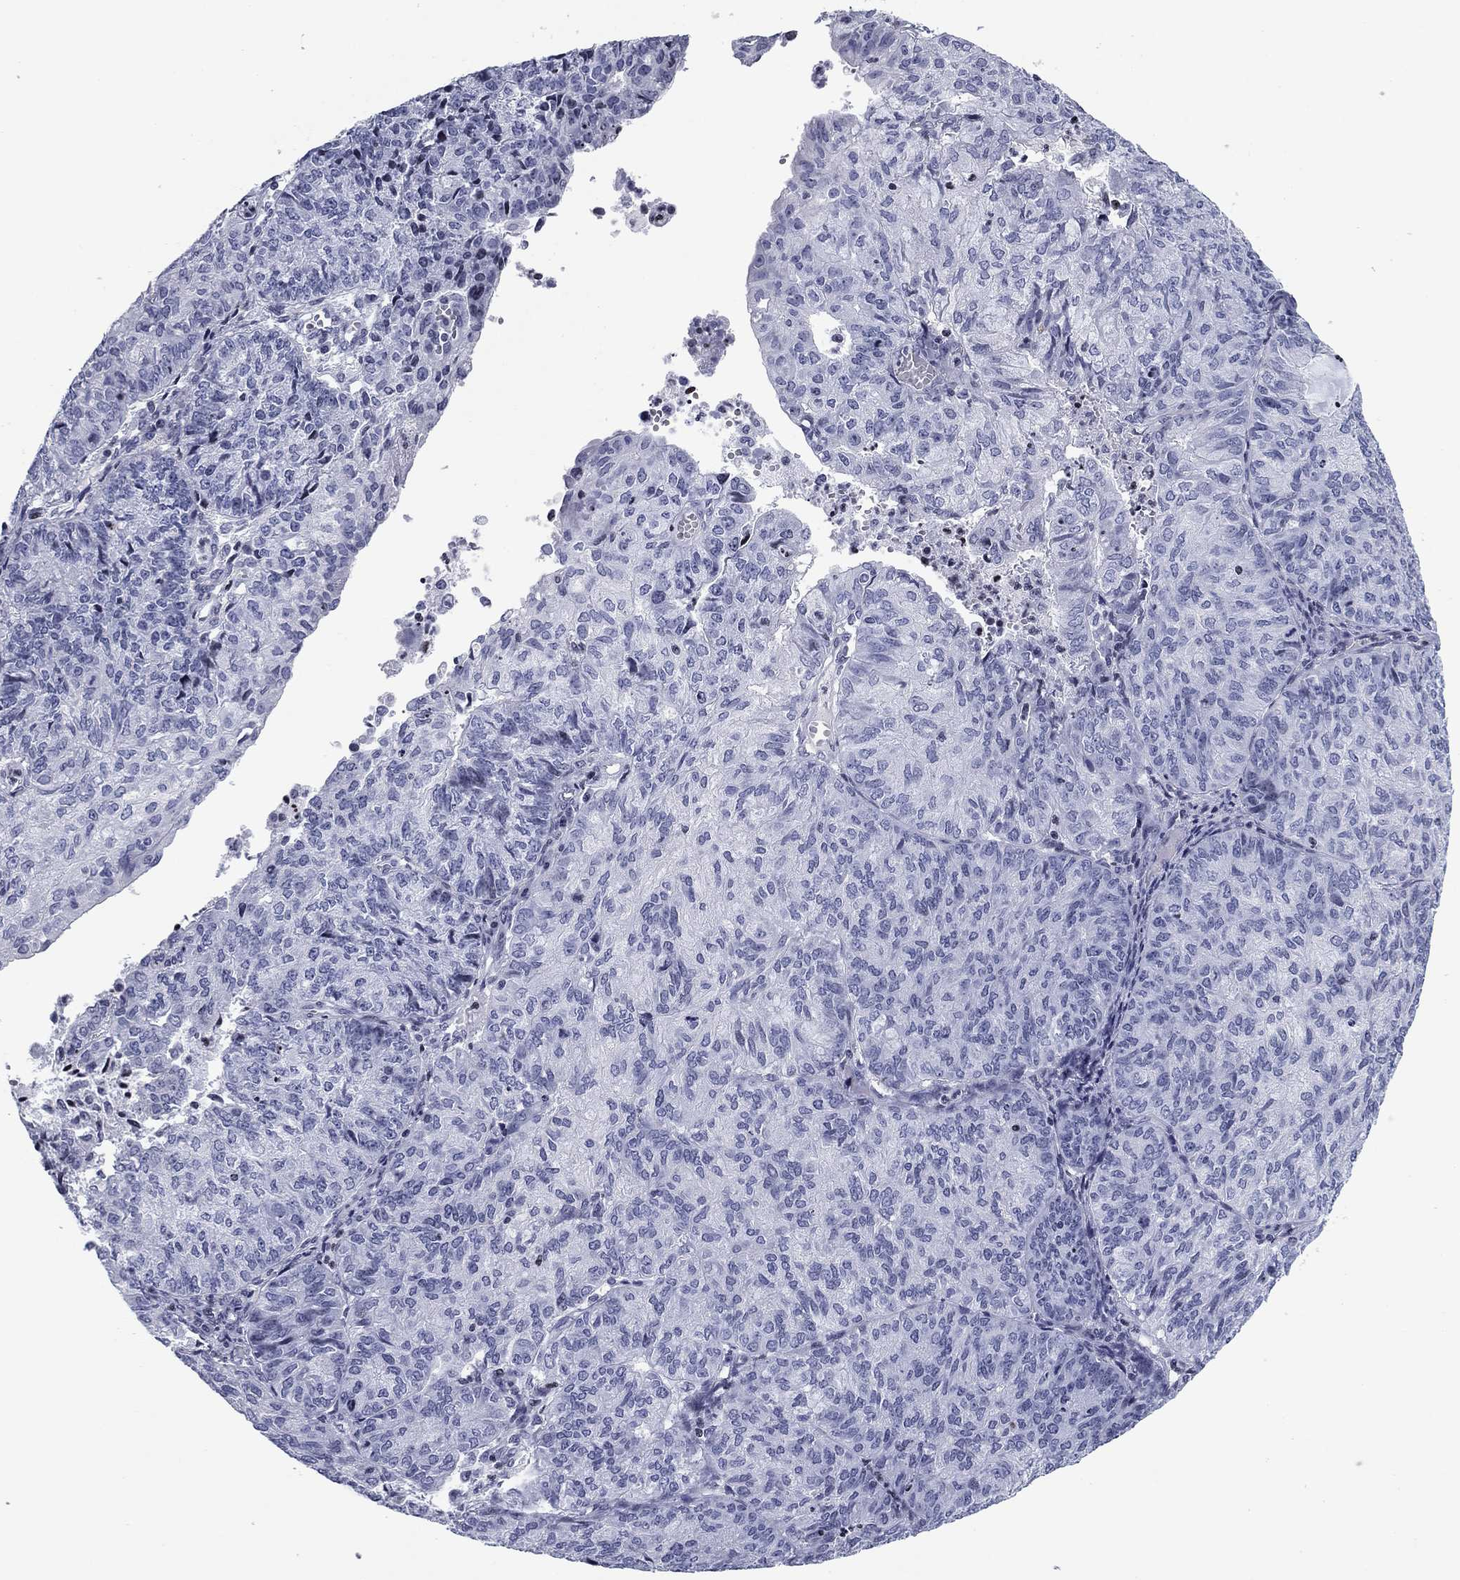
{"staining": {"intensity": "negative", "quantity": "none", "location": "none"}, "tissue": "endometrial cancer", "cell_type": "Tumor cells", "image_type": "cancer", "snomed": [{"axis": "morphology", "description": "Adenocarcinoma, NOS"}, {"axis": "topography", "description": "Endometrium"}], "caption": "The immunohistochemistry (IHC) image has no significant staining in tumor cells of endometrial cancer (adenocarcinoma) tissue.", "gene": "CCDC144A", "patient": {"sex": "female", "age": 82}}